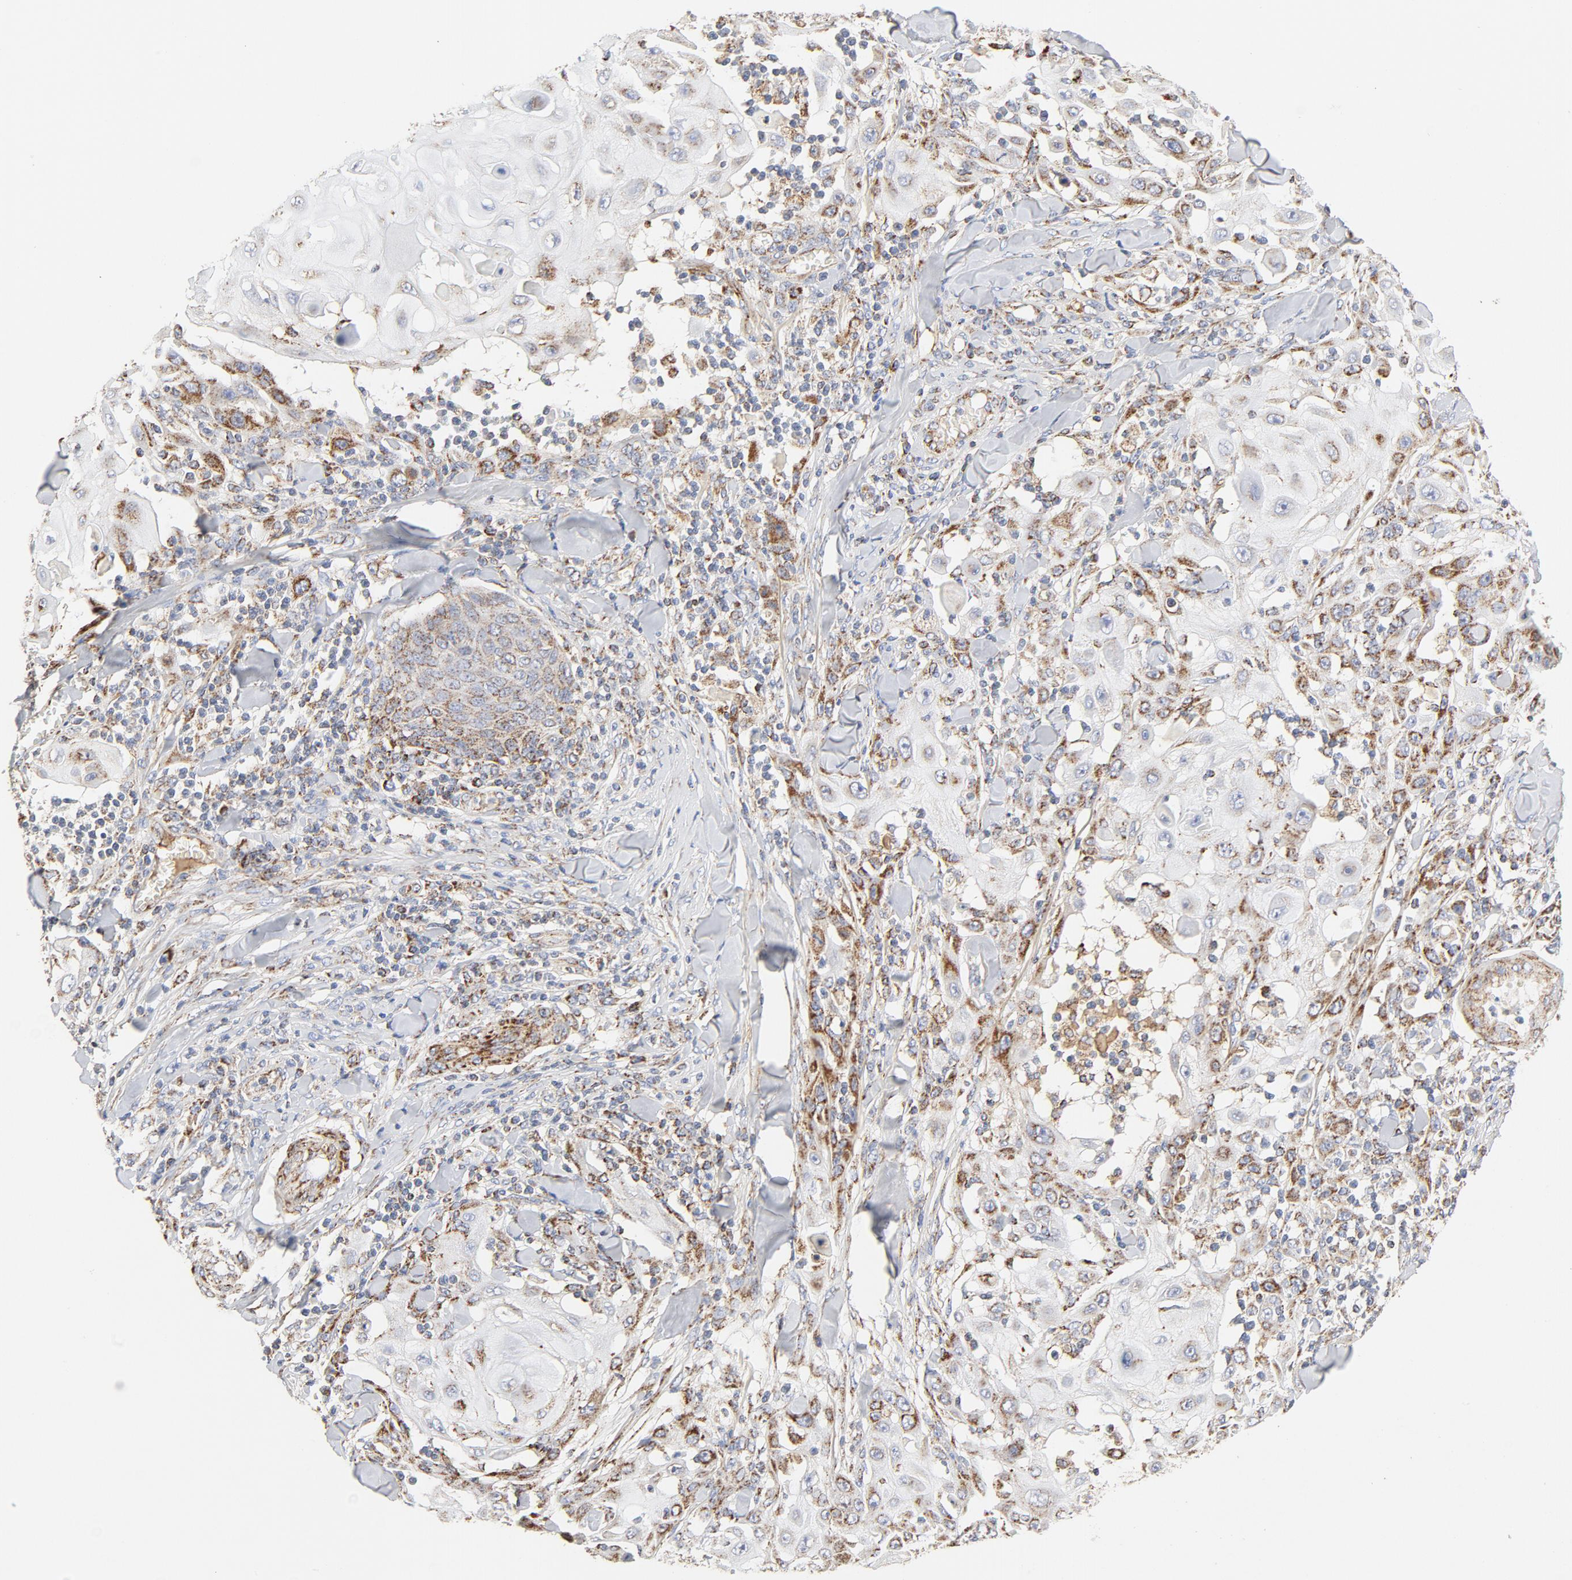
{"staining": {"intensity": "strong", "quantity": ">75%", "location": "cytoplasmic/membranous"}, "tissue": "skin cancer", "cell_type": "Tumor cells", "image_type": "cancer", "snomed": [{"axis": "morphology", "description": "Squamous cell carcinoma, NOS"}, {"axis": "topography", "description": "Skin"}], "caption": "The photomicrograph displays staining of skin cancer (squamous cell carcinoma), revealing strong cytoplasmic/membranous protein expression (brown color) within tumor cells.", "gene": "PCNX4", "patient": {"sex": "male", "age": 24}}